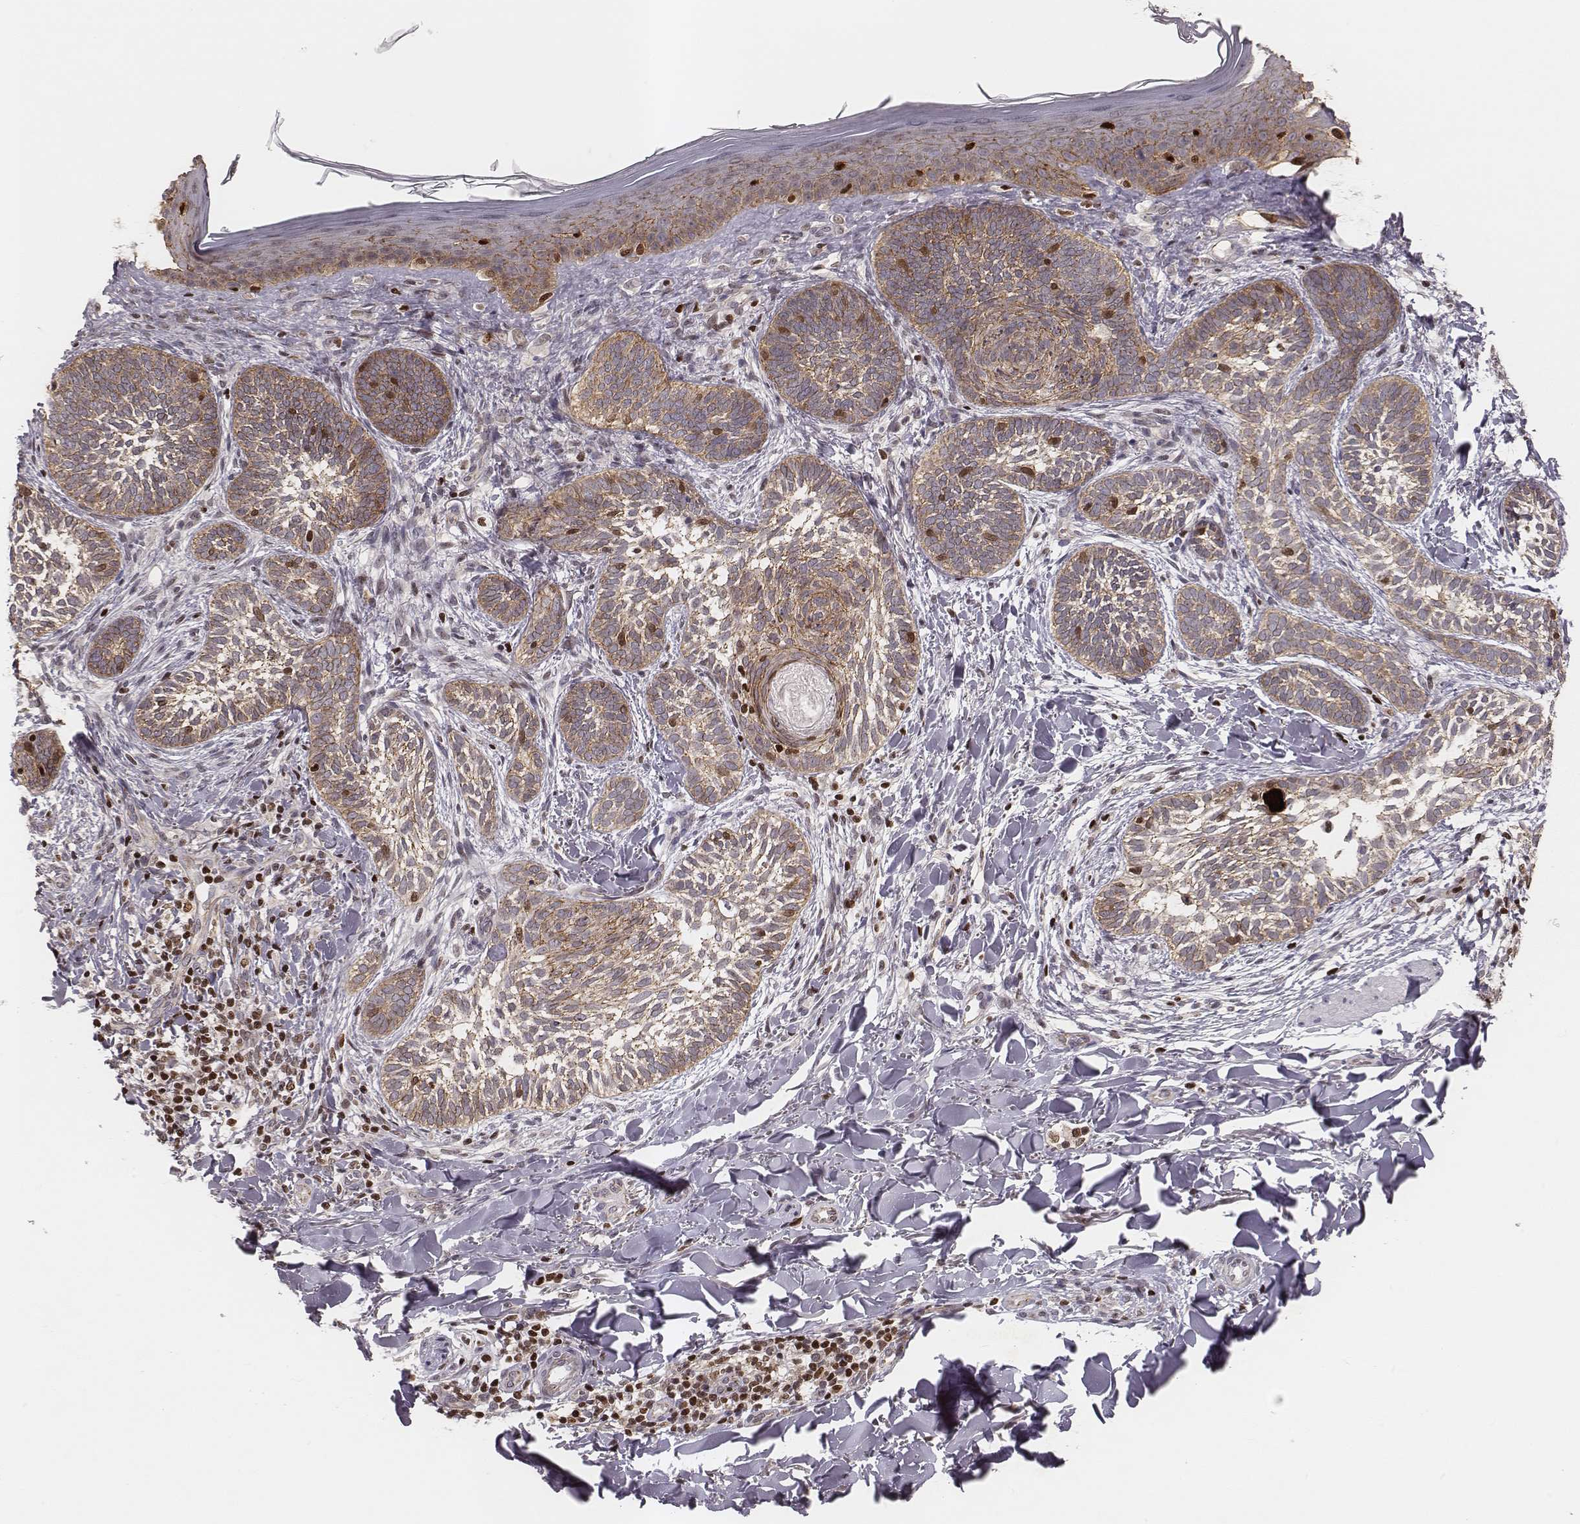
{"staining": {"intensity": "moderate", "quantity": ">75%", "location": "cytoplasmic/membranous"}, "tissue": "skin cancer", "cell_type": "Tumor cells", "image_type": "cancer", "snomed": [{"axis": "morphology", "description": "Normal tissue, NOS"}, {"axis": "morphology", "description": "Basal cell carcinoma"}, {"axis": "topography", "description": "Skin"}], "caption": "Protein expression analysis of skin cancer displays moderate cytoplasmic/membranous expression in about >75% of tumor cells.", "gene": "WDR59", "patient": {"sex": "male", "age": 46}}